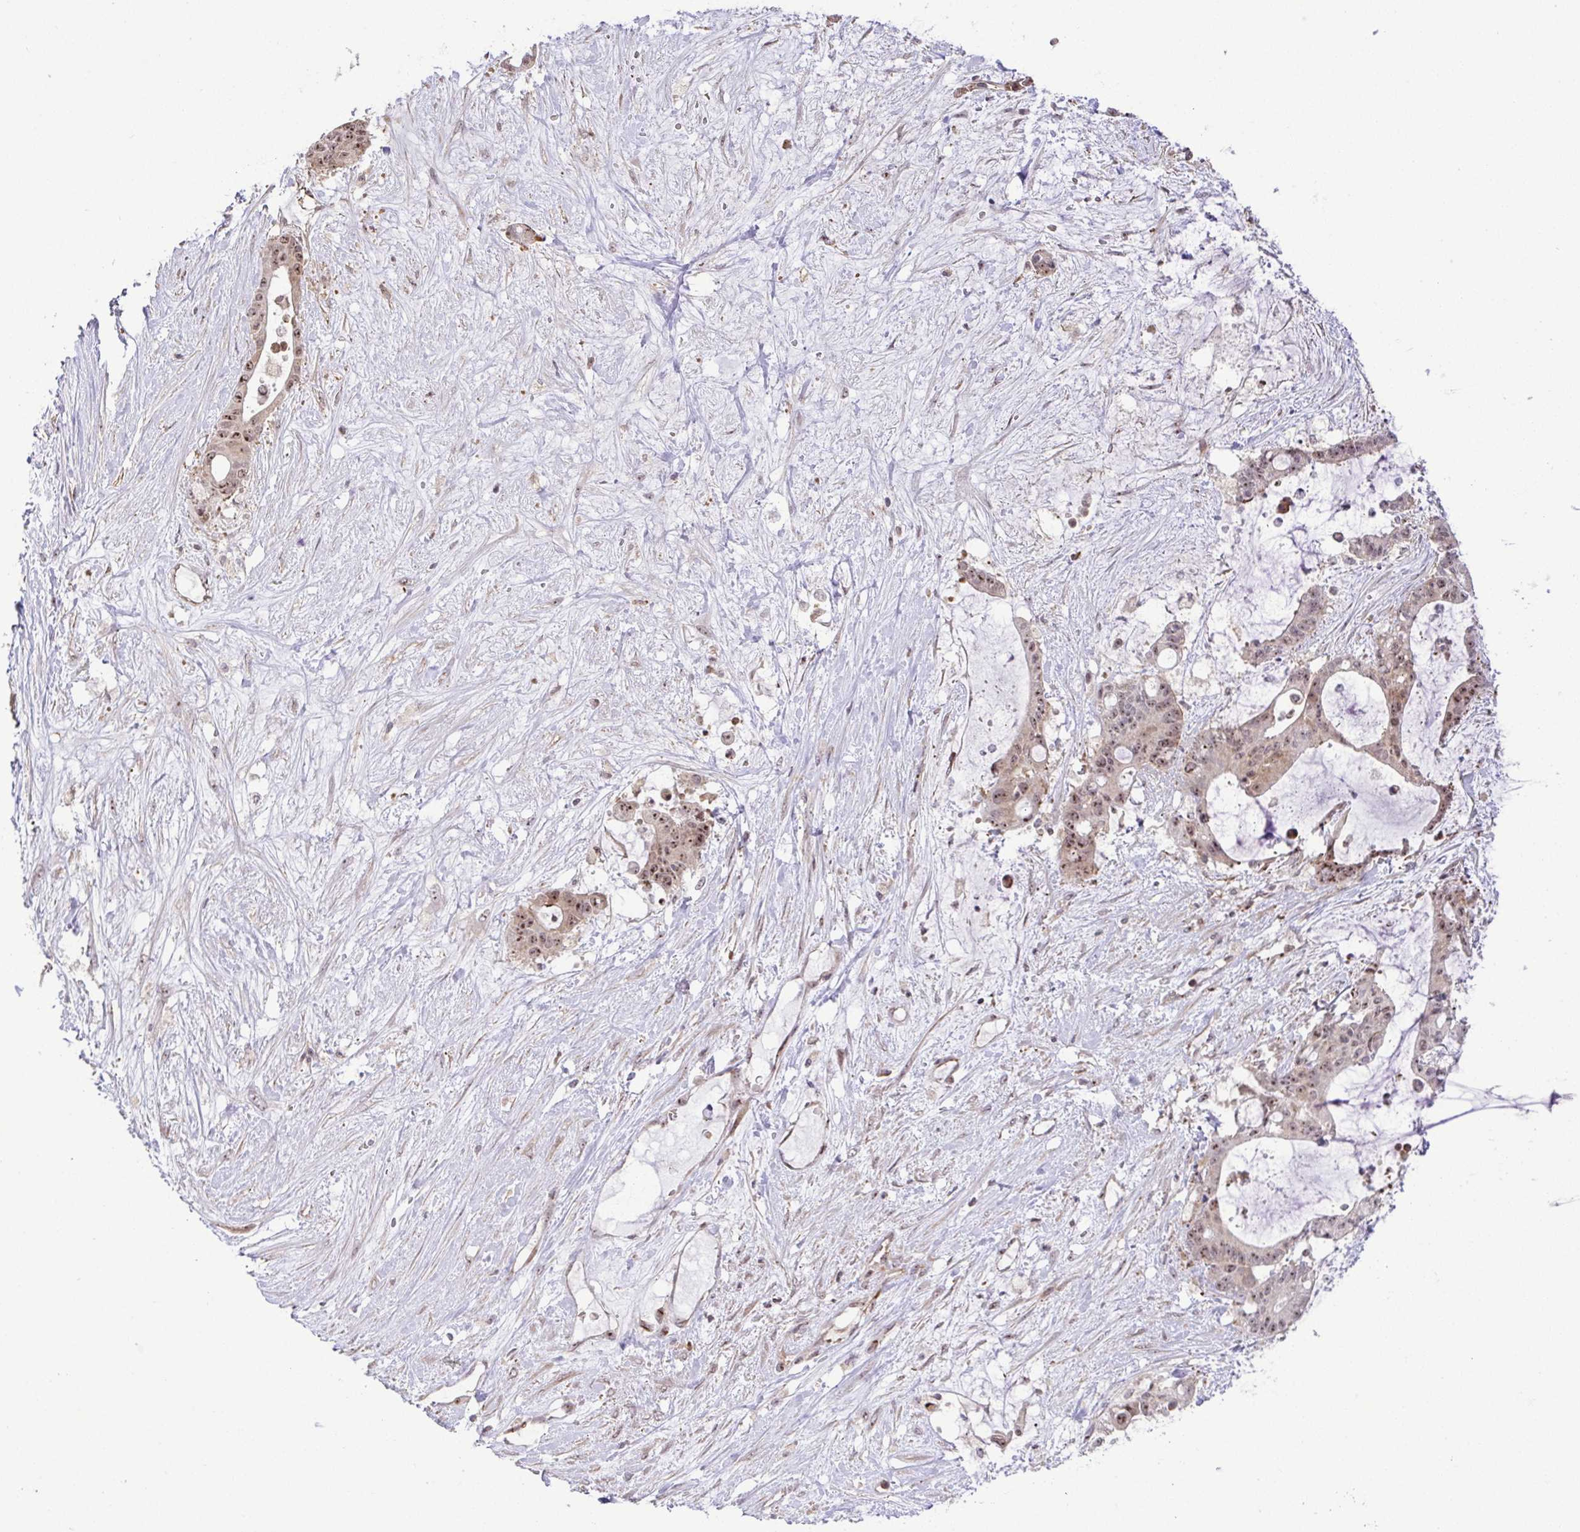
{"staining": {"intensity": "moderate", "quantity": "<25%", "location": "nuclear"}, "tissue": "liver cancer", "cell_type": "Tumor cells", "image_type": "cancer", "snomed": [{"axis": "morphology", "description": "Normal tissue, NOS"}, {"axis": "morphology", "description": "Cholangiocarcinoma"}, {"axis": "topography", "description": "Liver"}, {"axis": "topography", "description": "Peripheral nerve tissue"}], "caption": "DAB (3,3'-diaminobenzidine) immunohistochemical staining of human liver cancer demonstrates moderate nuclear protein staining in about <25% of tumor cells. Ihc stains the protein of interest in brown and the nuclei are stained blue.", "gene": "RSL24D1", "patient": {"sex": "female", "age": 73}}